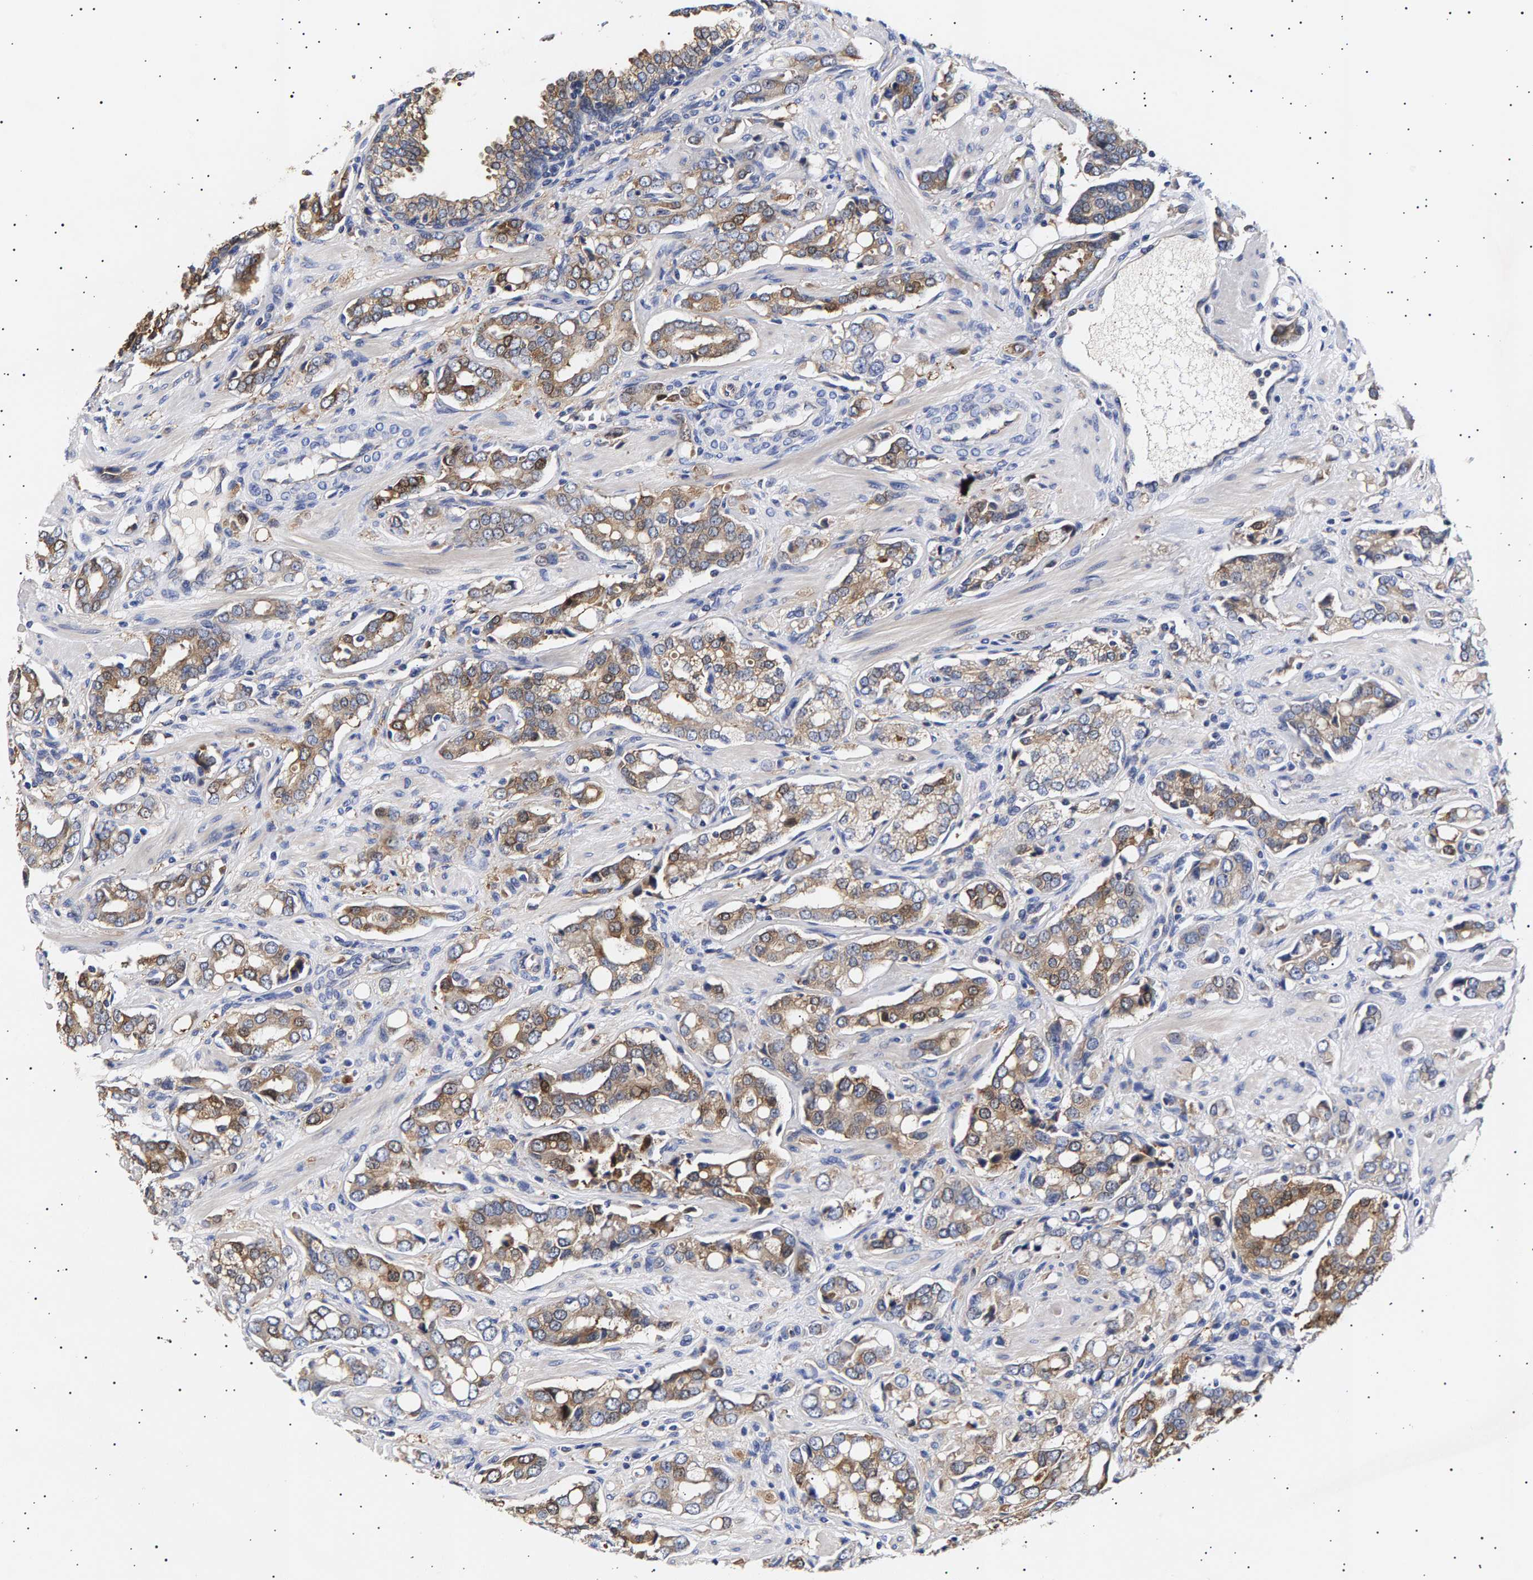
{"staining": {"intensity": "weak", "quantity": ">75%", "location": "cytoplasmic/membranous"}, "tissue": "prostate cancer", "cell_type": "Tumor cells", "image_type": "cancer", "snomed": [{"axis": "morphology", "description": "Adenocarcinoma, High grade"}, {"axis": "topography", "description": "Prostate"}], "caption": "Immunohistochemistry (IHC) of human high-grade adenocarcinoma (prostate) displays low levels of weak cytoplasmic/membranous expression in about >75% of tumor cells.", "gene": "ANKRD40", "patient": {"sex": "male", "age": 52}}